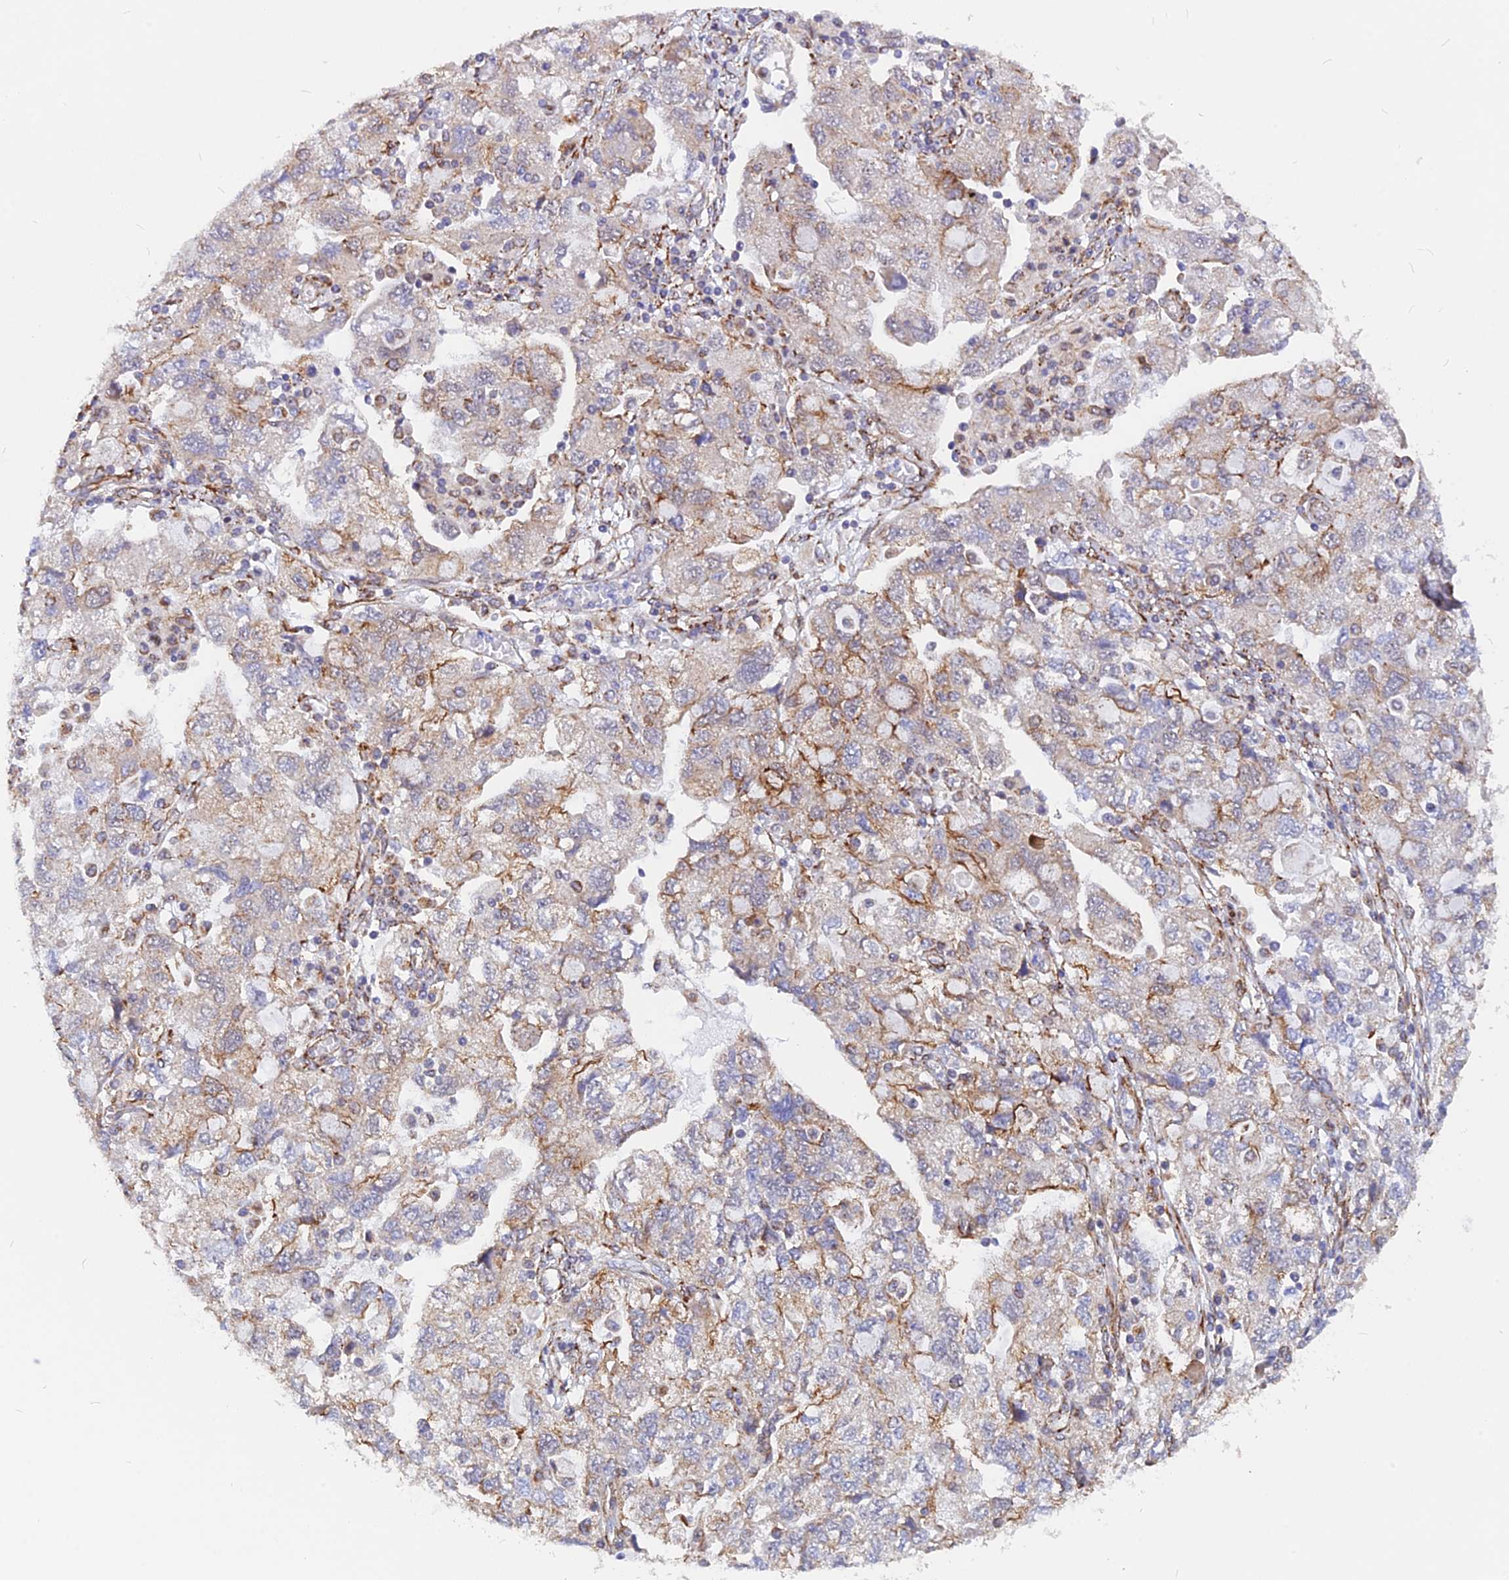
{"staining": {"intensity": "moderate", "quantity": "<25%", "location": "cytoplasmic/membranous"}, "tissue": "ovarian cancer", "cell_type": "Tumor cells", "image_type": "cancer", "snomed": [{"axis": "morphology", "description": "Carcinoma, NOS"}, {"axis": "morphology", "description": "Cystadenocarcinoma, serous, NOS"}, {"axis": "topography", "description": "Ovary"}], "caption": "Moderate cytoplasmic/membranous protein positivity is identified in about <25% of tumor cells in ovarian cancer (carcinoma).", "gene": "VSTM2L", "patient": {"sex": "female", "age": 69}}